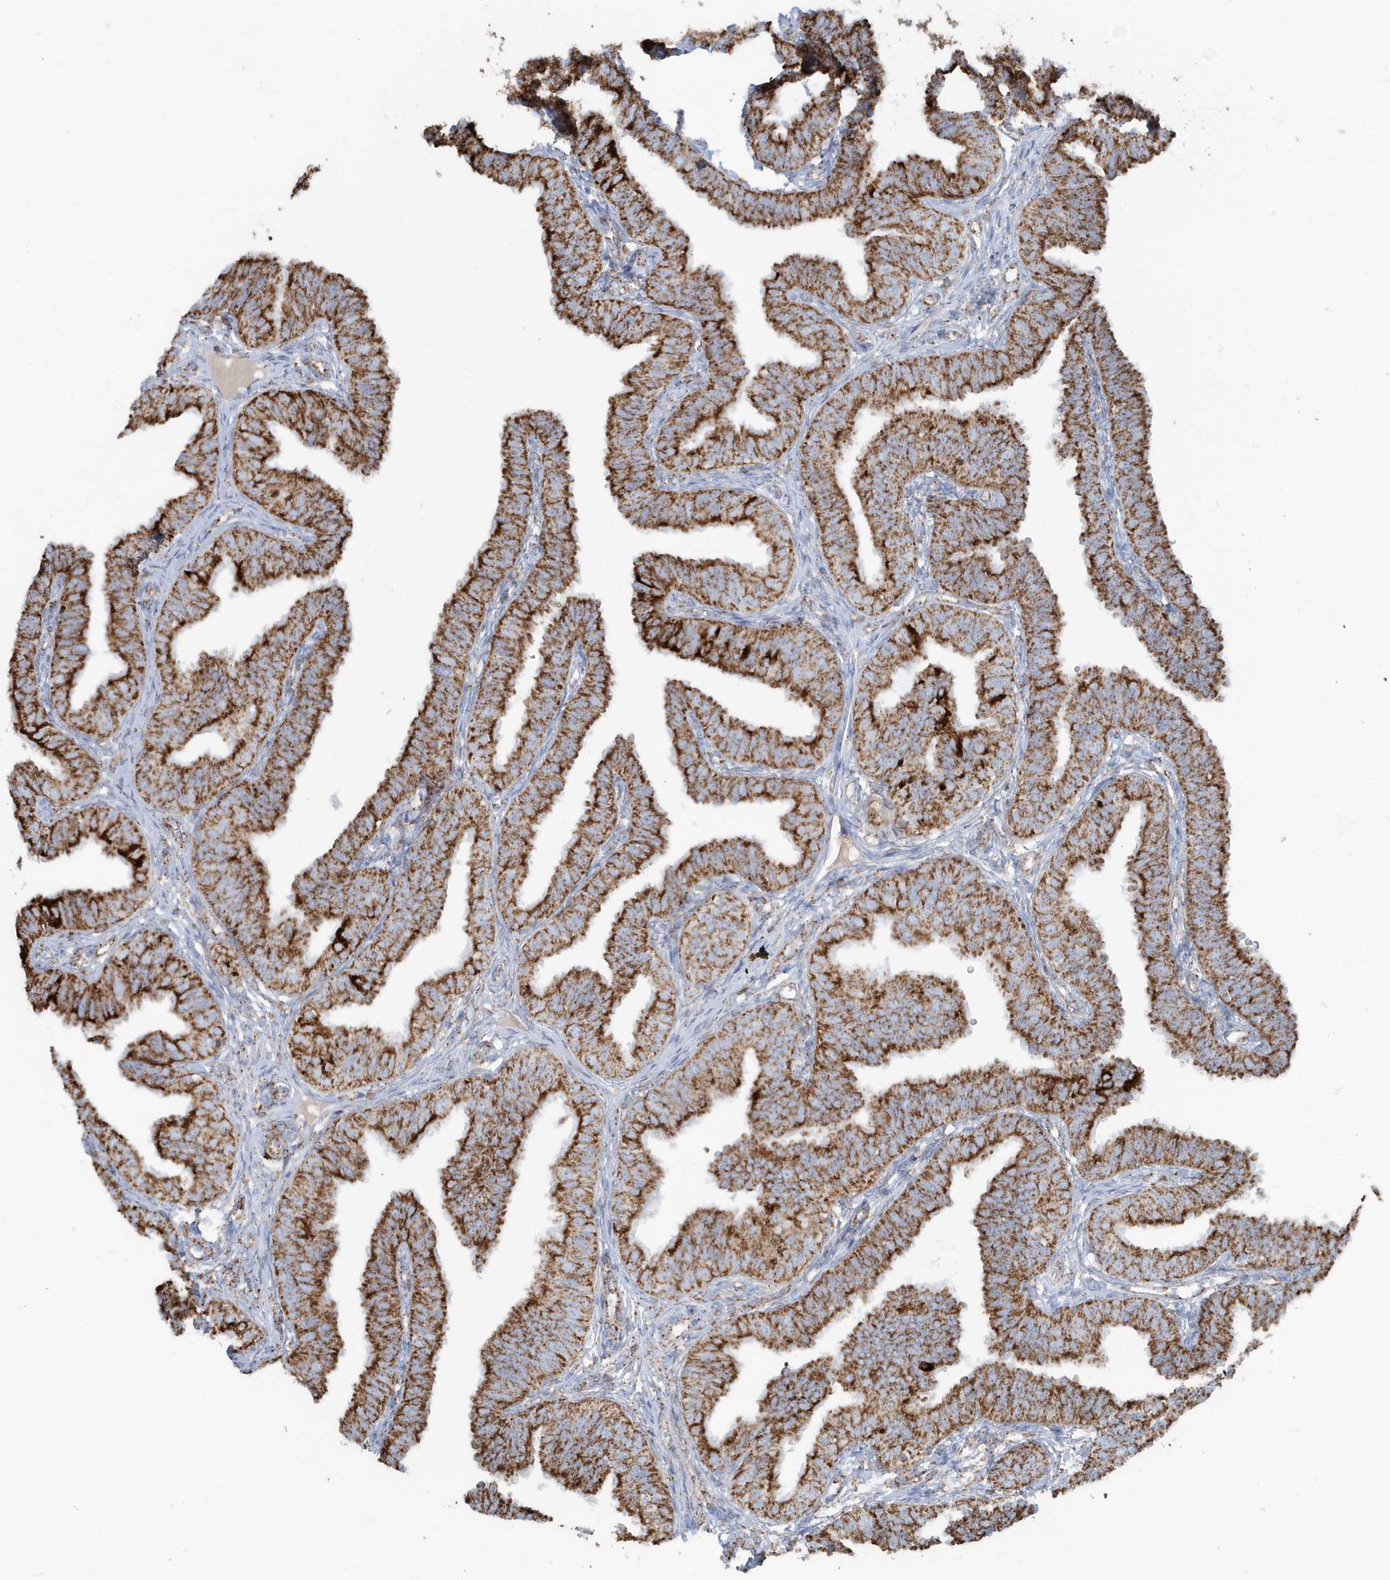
{"staining": {"intensity": "strong", "quantity": ">75%", "location": "cytoplasmic/membranous"}, "tissue": "fallopian tube", "cell_type": "Glandular cells", "image_type": "normal", "snomed": [{"axis": "morphology", "description": "Normal tissue, NOS"}, {"axis": "topography", "description": "Fallopian tube"}], "caption": "Glandular cells exhibit high levels of strong cytoplasmic/membranous positivity in about >75% of cells in benign fallopian tube.", "gene": "RAB11FIP3", "patient": {"sex": "female", "age": 35}}